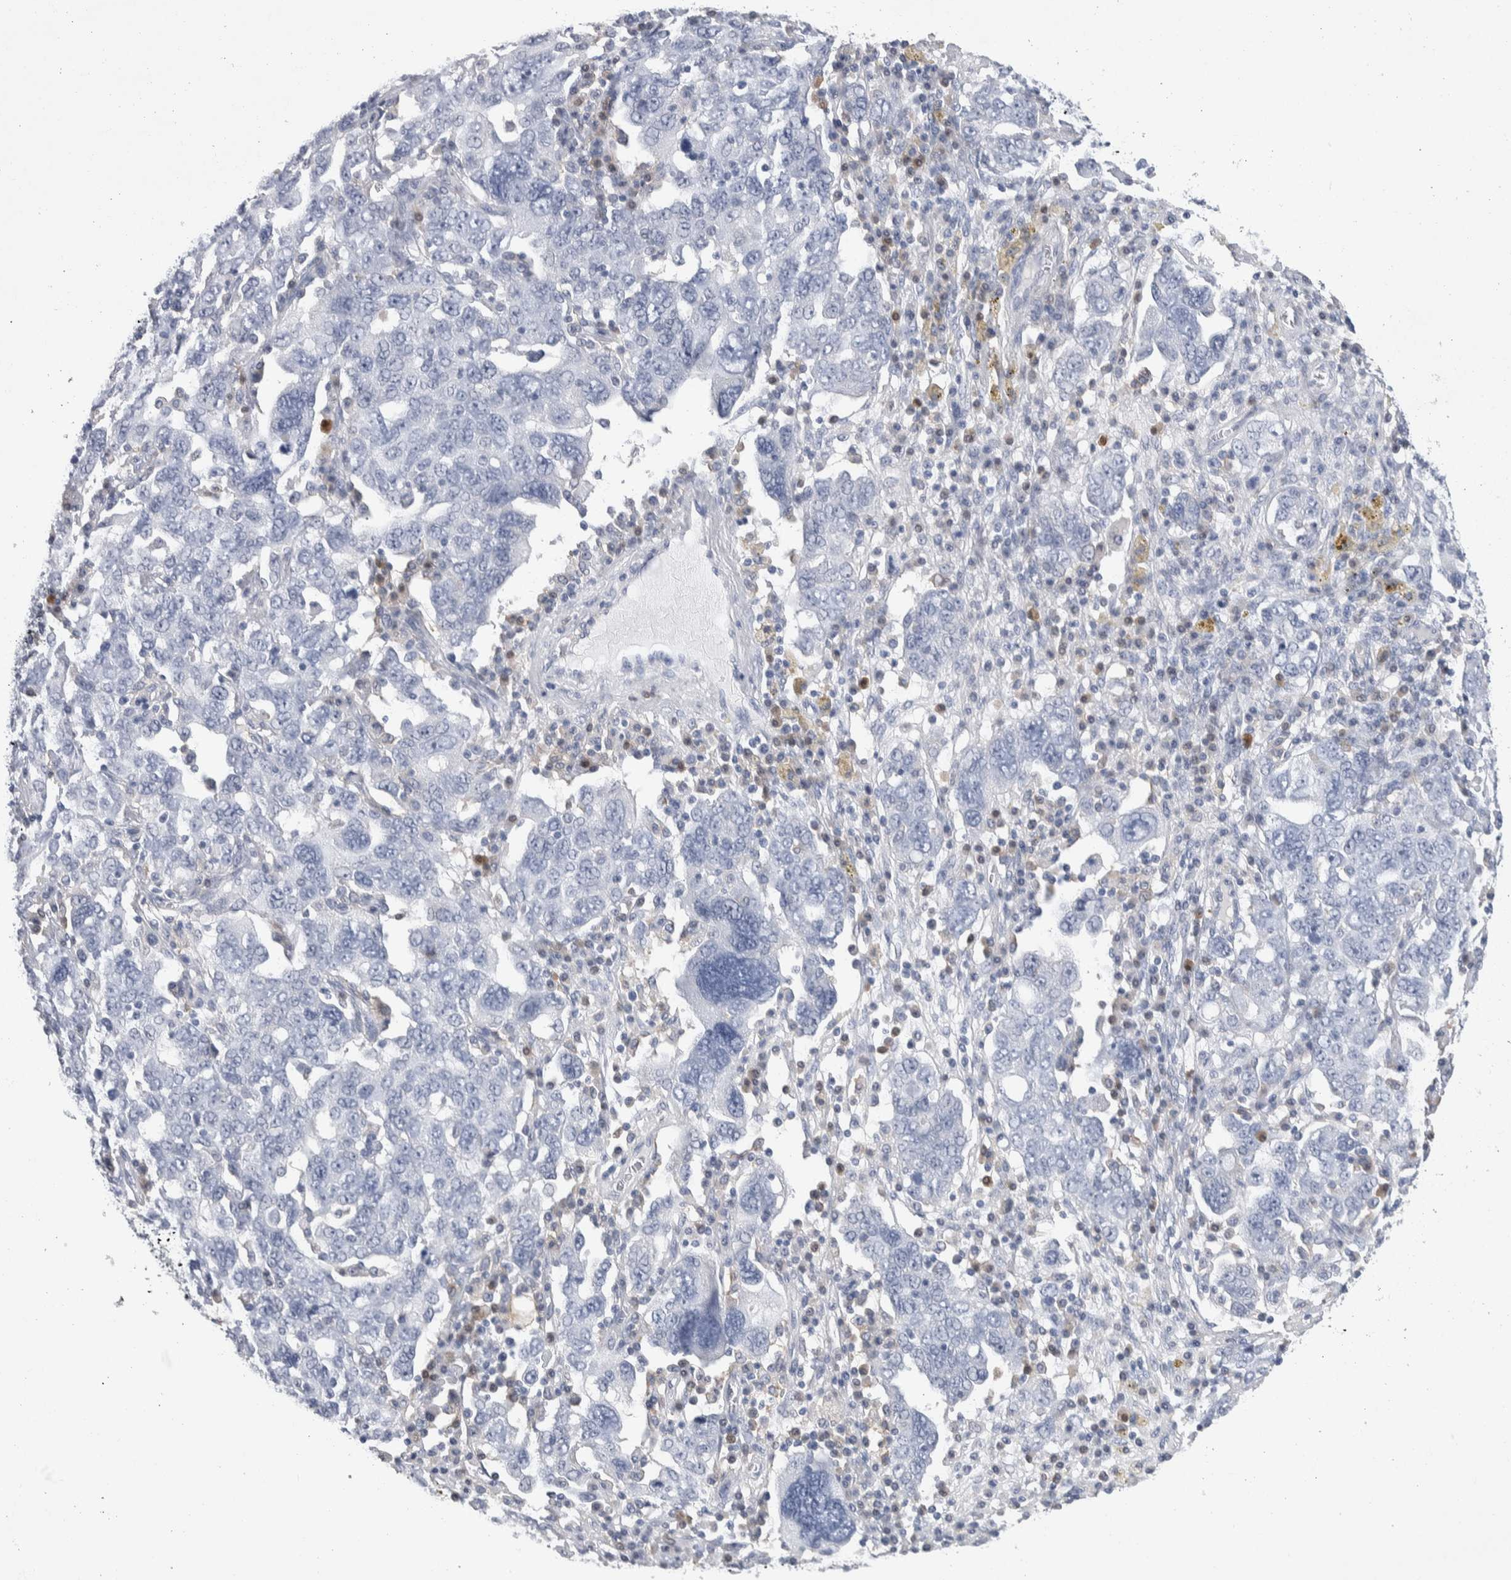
{"staining": {"intensity": "negative", "quantity": "none", "location": "none"}, "tissue": "ovarian cancer", "cell_type": "Tumor cells", "image_type": "cancer", "snomed": [{"axis": "morphology", "description": "Carcinoma, endometroid"}, {"axis": "topography", "description": "Ovary"}], "caption": "The immunohistochemistry histopathology image has no significant staining in tumor cells of ovarian cancer (endometroid carcinoma) tissue. The staining was performed using DAB to visualize the protein expression in brown, while the nuclei were stained in blue with hematoxylin (Magnification: 20x).", "gene": "LURAP1L", "patient": {"sex": "female", "age": 62}}